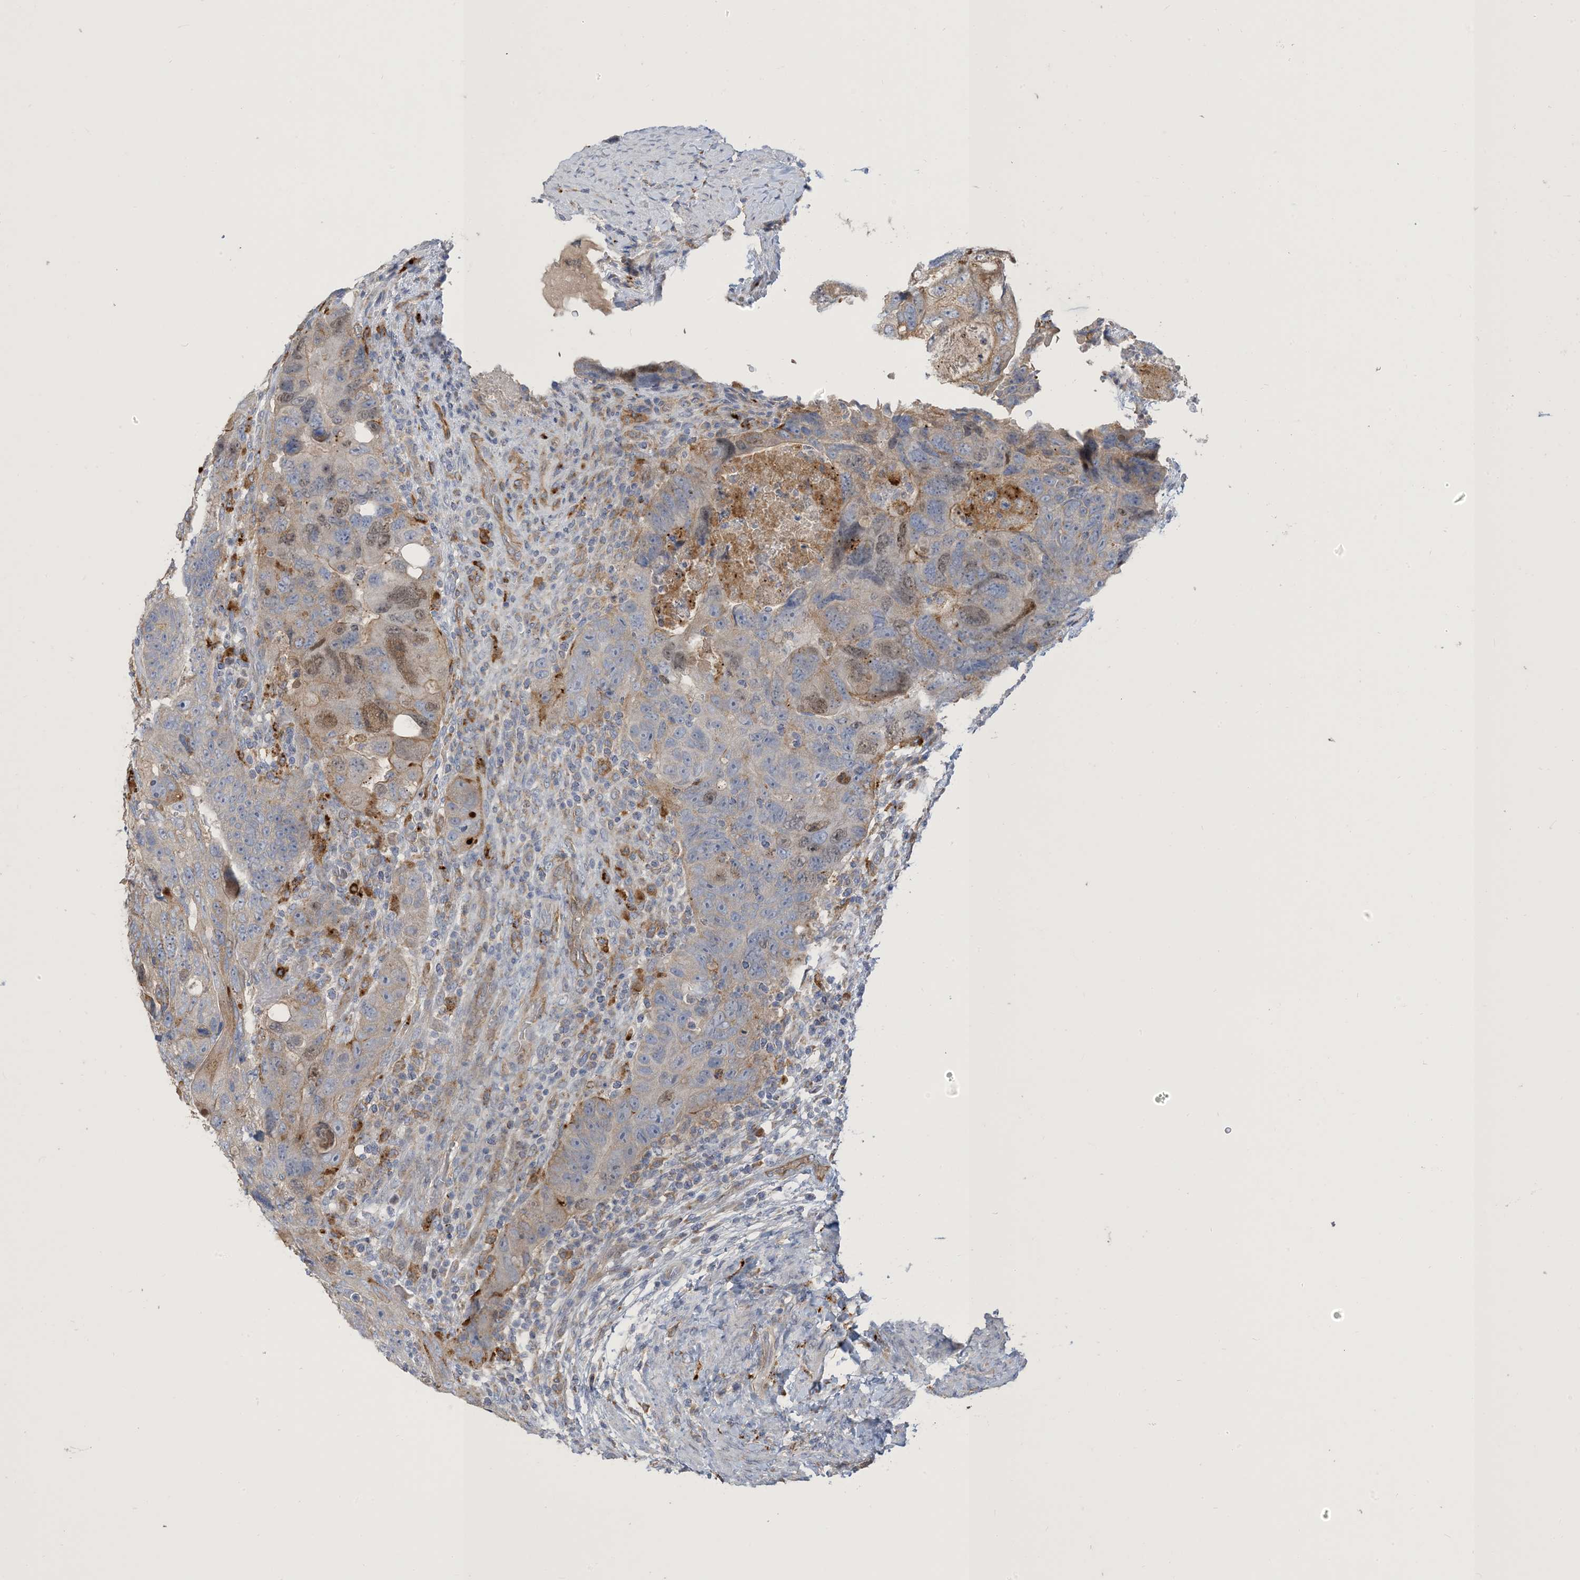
{"staining": {"intensity": "moderate", "quantity": "<25%", "location": "nuclear"}, "tissue": "colorectal cancer", "cell_type": "Tumor cells", "image_type": "cancer", "snomed": [{"axis": "morphology", "description": "Adenocarcinoma, NOS"}, {"axis": "topography", "description": "Rectum"}], "caption": "Protein expression analysis of colorectal adenocarcinoma exhibits moderate nuclear expression in approximately <25% of tumor cells. Nuclei are stained in blue.", "gene": "PEAR1", "patient": {"sex": "male", "age": 59}}